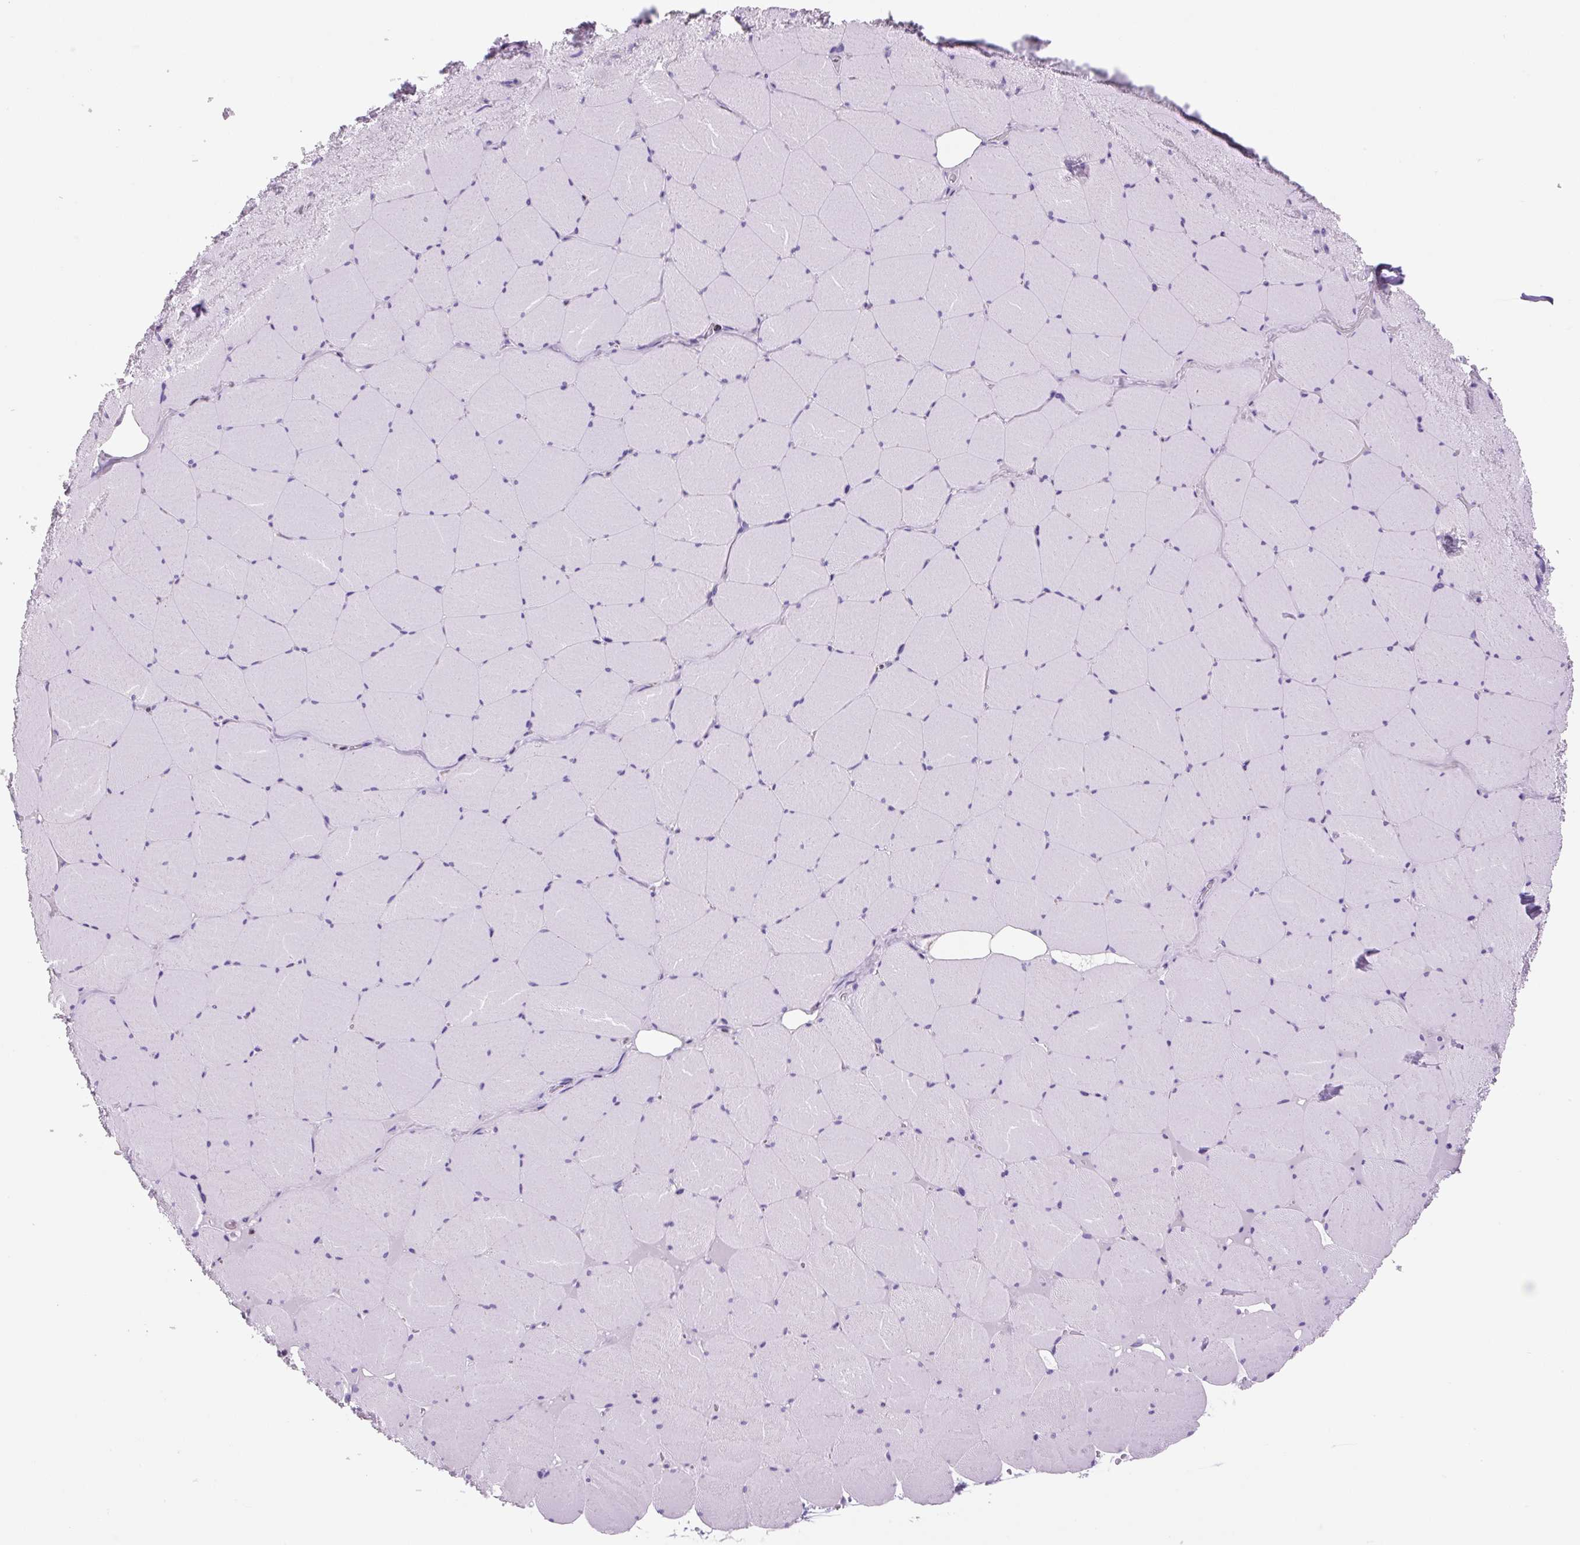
{"staining": {"intensity": "negative", "quantity": "none", "location": "none"}, "tissue": "skeletal muscle", "cell_type": "Myocytes", "image_type": "normal", "snomed": [{"axis": "morphology", "description": "Normal tissue, NOS"}, {"axis": "topography", "description": "Skeletal muscle"}, {"axis": "topography", "description": "Head-Neck"}], "caption": "Myocytes are negative for protein expression in normal human skeletal muscle. (Immunohistochemistry (ihc), brightfield microscopy, high magnification).", "gene": "VPREB1", "patient": {"sex": "male", "age": 66}}